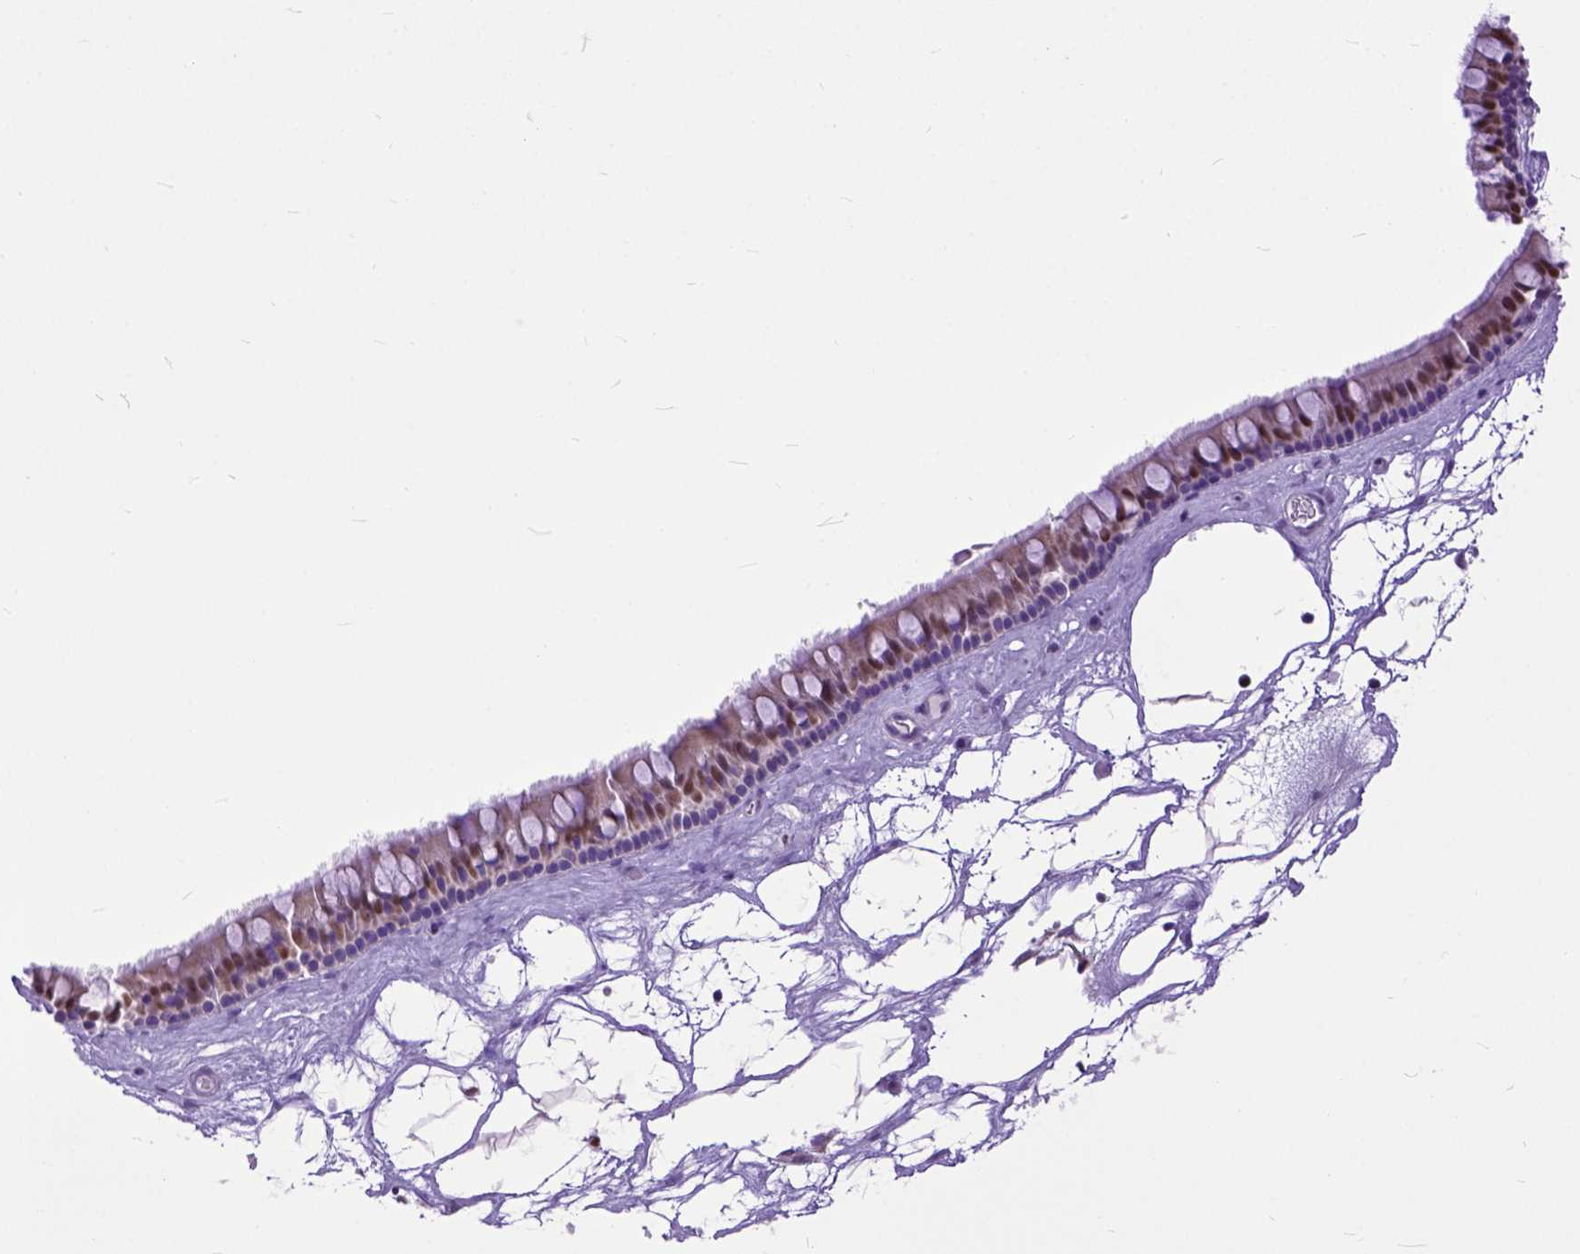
{"staining": {"intensity": "moderate", "quantity": "<25%", "location": "nuclear"}, "tissue": "nasopharynx", "cell_type": "Respiratory epithelial cells", "image_type": "normal", "snomed": [{"axis": "morphology", "description": "Normal tissue, NOS"}, {"axis": "topography", "description": "Nasopharynx"}], "caption": "This photomicrograph demonstrates immunohistochemistry (IHC) staining of unremarkable nasopharynx, with low moderate nuclear expression in approximately <25% of respiratory epithelial cells.", "gene": "CRB1", "patient": {"sex": "male", "age": 68}}